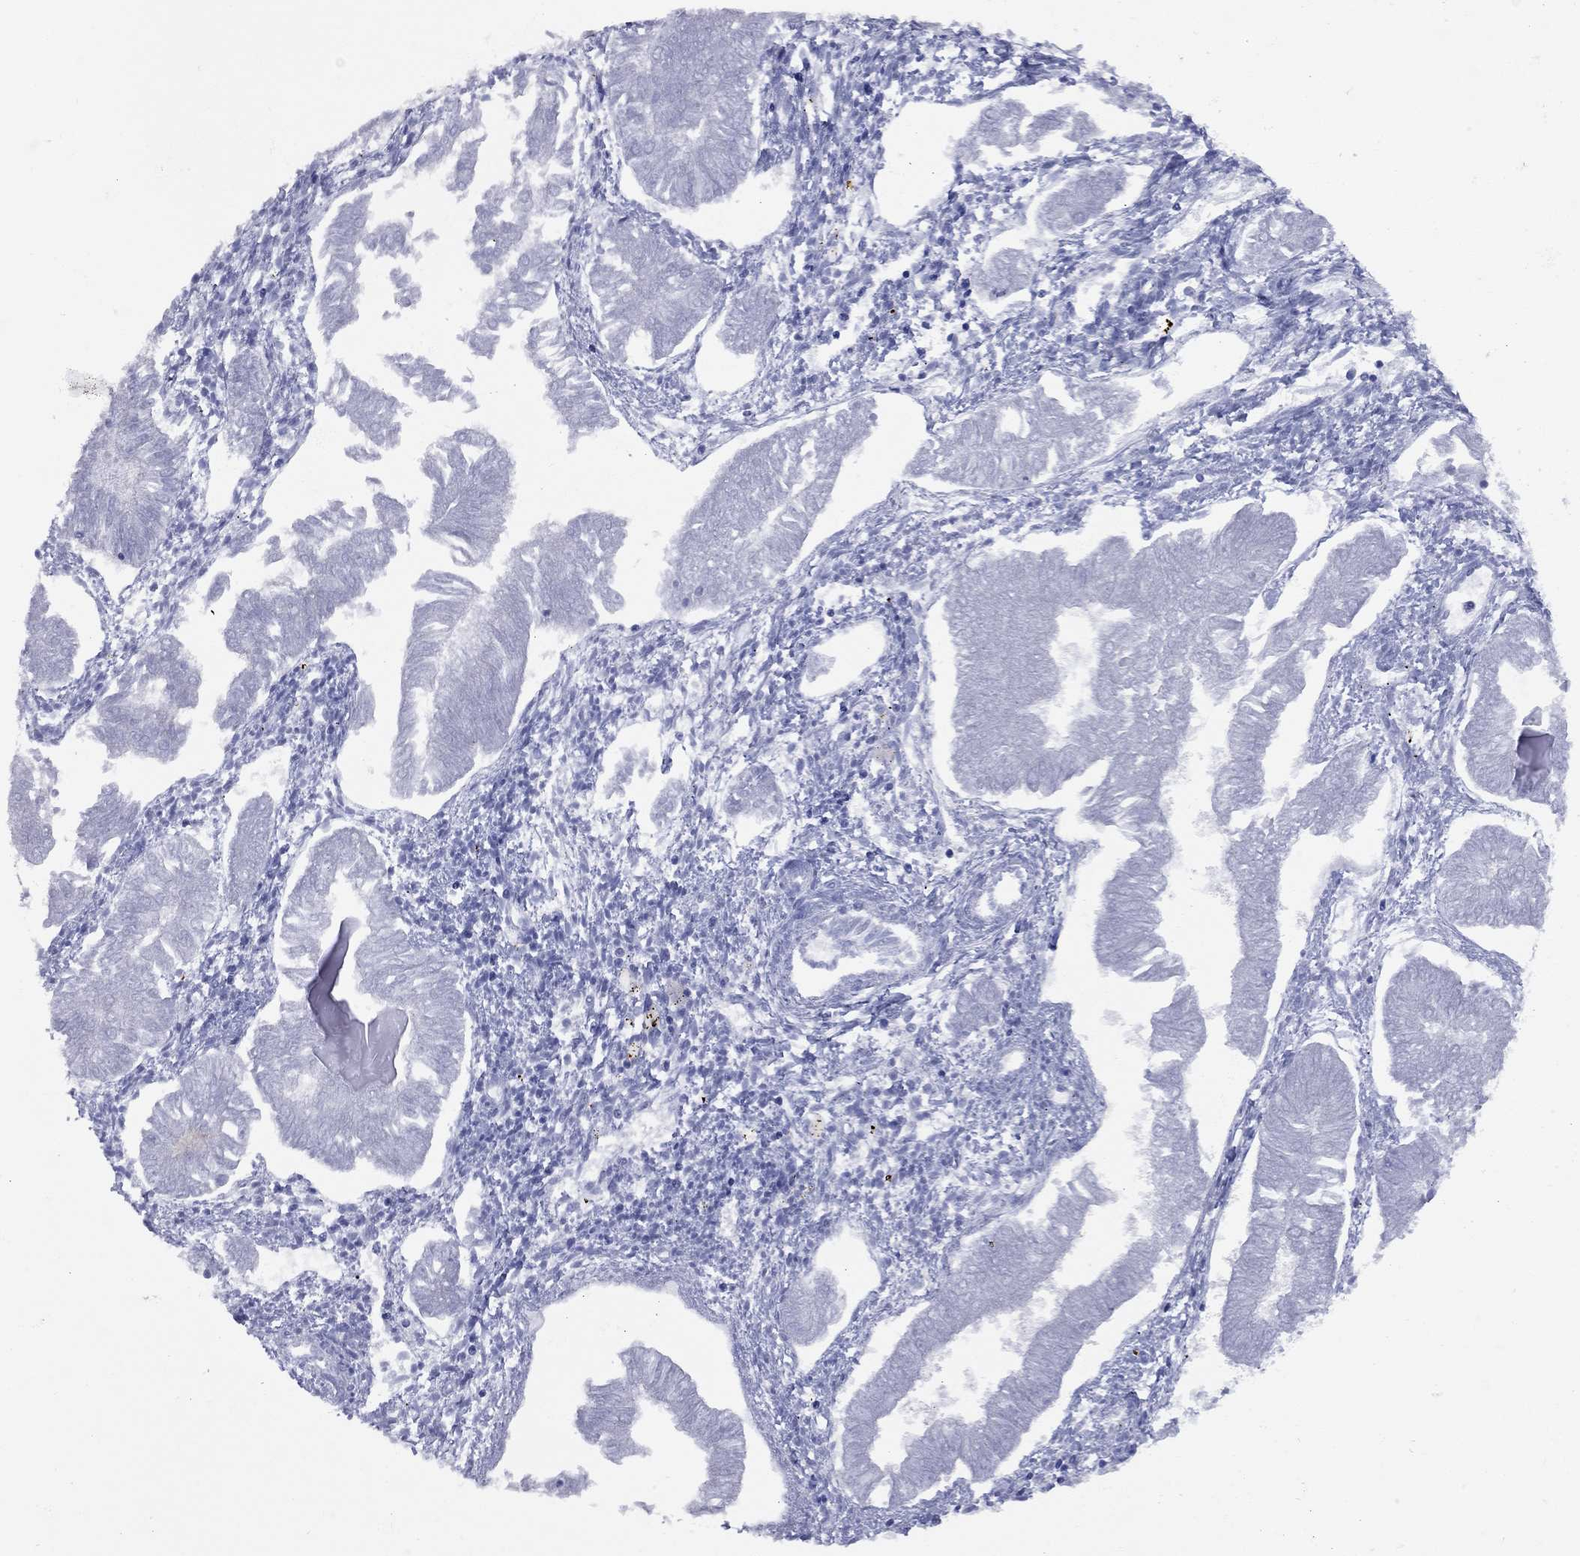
{"staining": {"intensity": "negative", "quantity": "none", "location": "none"}, "tissue": "endometrial cancer", "cell_type": "Tumor cells", "image_type": "cancer", "snomed": [{"axis": "morphology", "description": "Adenocarcinoma, NOS"}, {"axis": "topography", "description": "Endometrium"}], "caption": "A histopathology image of human endometrial adenocarcinoma is negative for staining in tumor cells.", "gene": "CCNA1", "patient": {"sex": "female", "age": 53}}